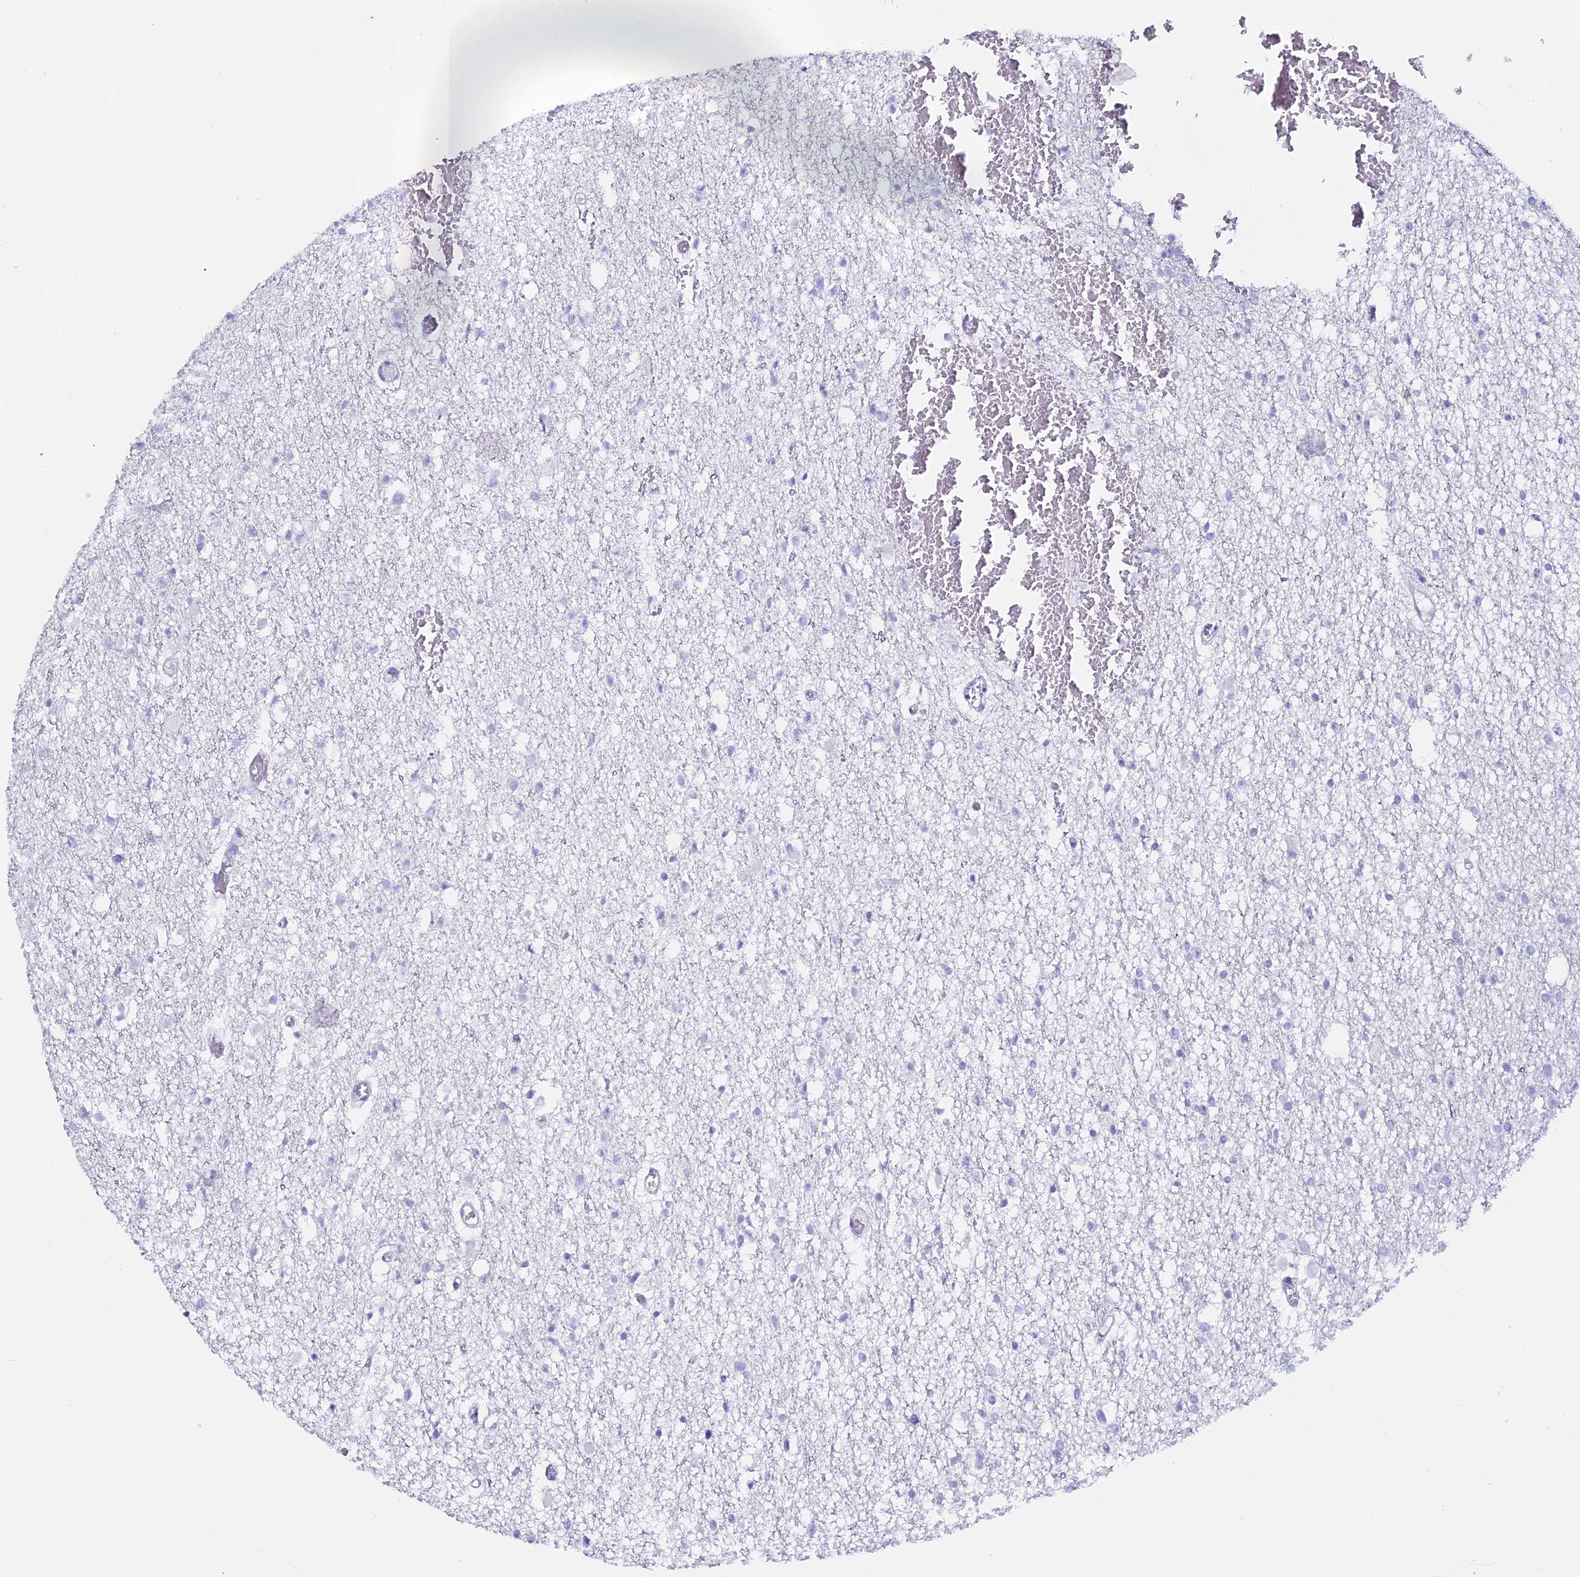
{"staining": {"intensity": "negative", "quantity": "none", "location": "none"}, "tissue": "glioma", "cell_type": "Tumor cells", "image_type": "cancer", "snomed": [{"axis": "morphology", "description": "Glioma, malignant, Low grade"}, {"axis": "topography", "description": "Brain"}], "caption": "Photomicrograph shows no significant protein positivity in tumor cells of low-grade glioma (malignant). Nuclei are stained in blue.", "gene": "ALPP", "patient": {"sex": "female", "age": 22}}